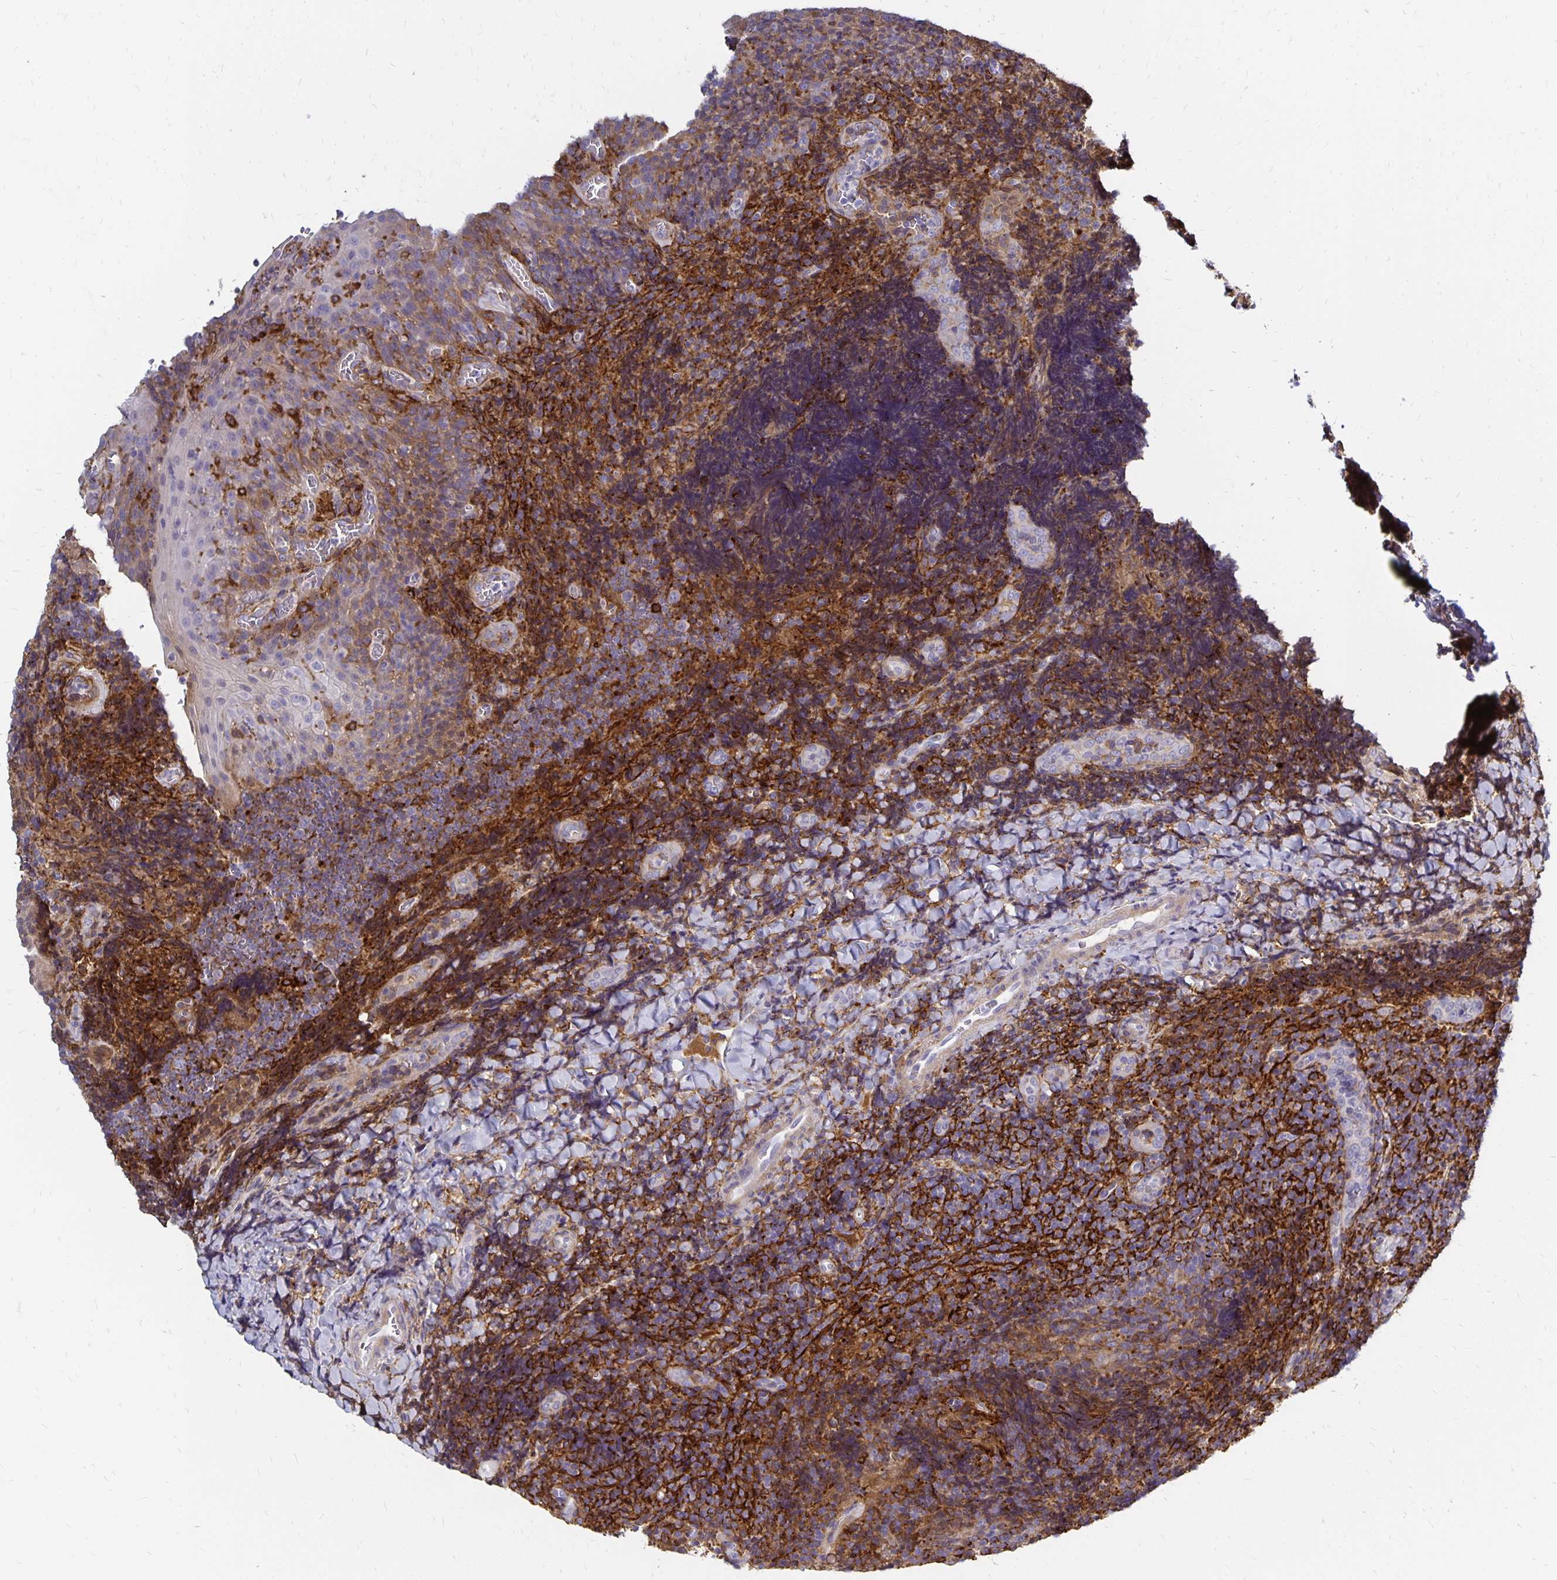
{"staining": {"intensity": "moderate", "quantity": "25%-75%", "location": "cytoplasmic/membranous"}, "tissue": "tonsil", "cell_type": "Non-germinal center cells", "image_type": "normal", "snomed": [{"axis": "morphology", "description": "Normal tissue, NOS"}, {"axis": "topography", "description": "Tonsil"}], "caption": "A photomicrograph showing moderate cytoplasmic/membranous staining in approximately 25%-75% of non-germinal center cells in benign tonsil, as visualized by brown immunohistochemical staining.", "gene": "TNS3", "patient": {"sex": "male", "age": 17}}